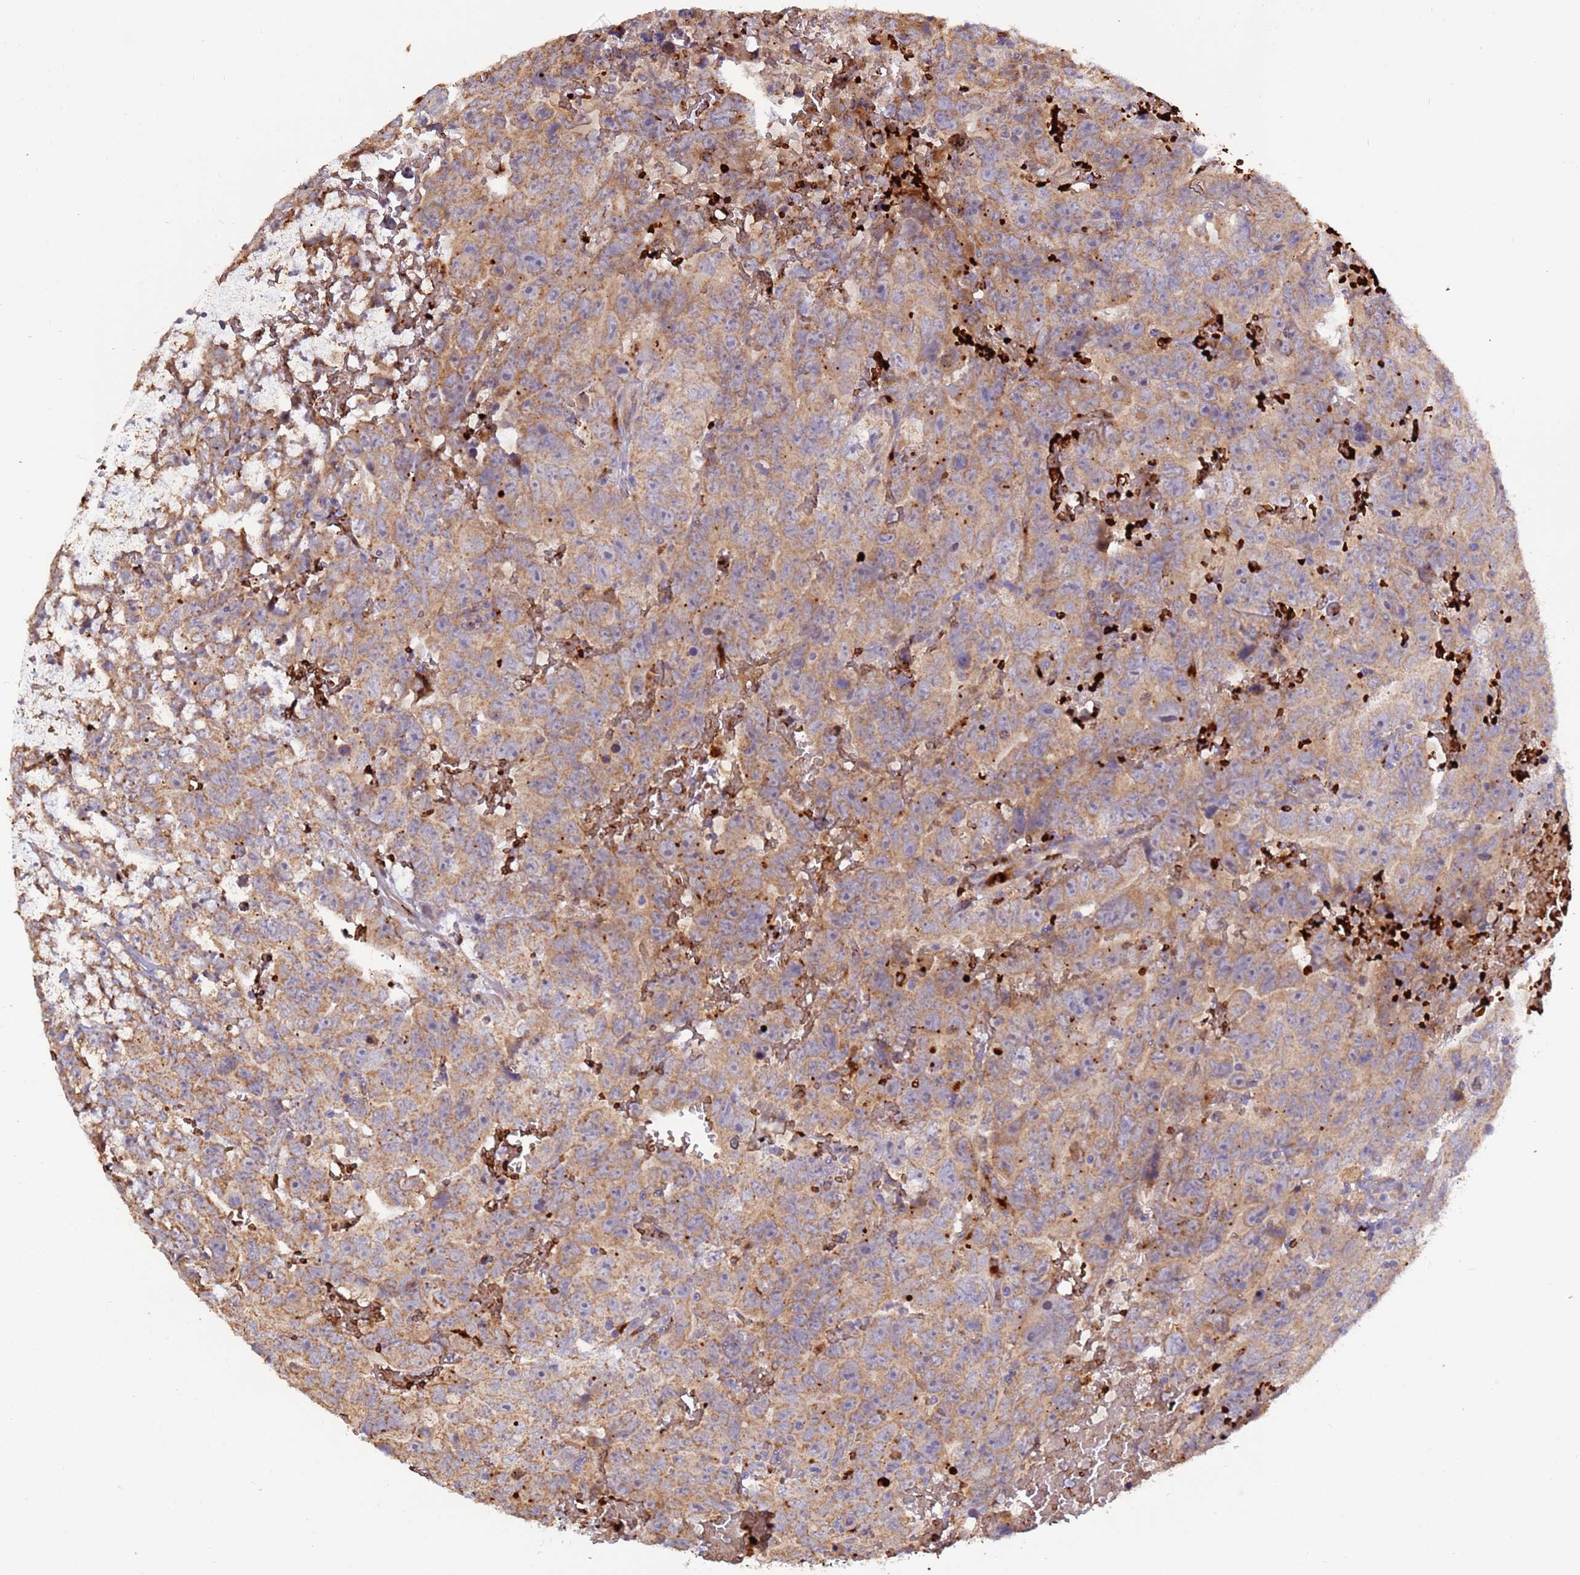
{"staining": {"intensity": "moderate", "quantity": ">75%", "location": "cytoplasmic/membranous"}, "tissue": "testis cancer", "cell_type": "Tumor cells", "image_type": "cancer", "snomed": [{"axis": "morphology", "description": "Carcinoma, Embryonal, NOS"}, {"axis": "topography", "description": "Testis"}], "caption": "Protein analysis of embryonal carcinoma (testis) tissue demonstrates moderate cytoplasmic/membranous positivity in approximately >75% of tumor cells.", "gene": "VPS36", "patient": {"sex": "male", "age": 45}}